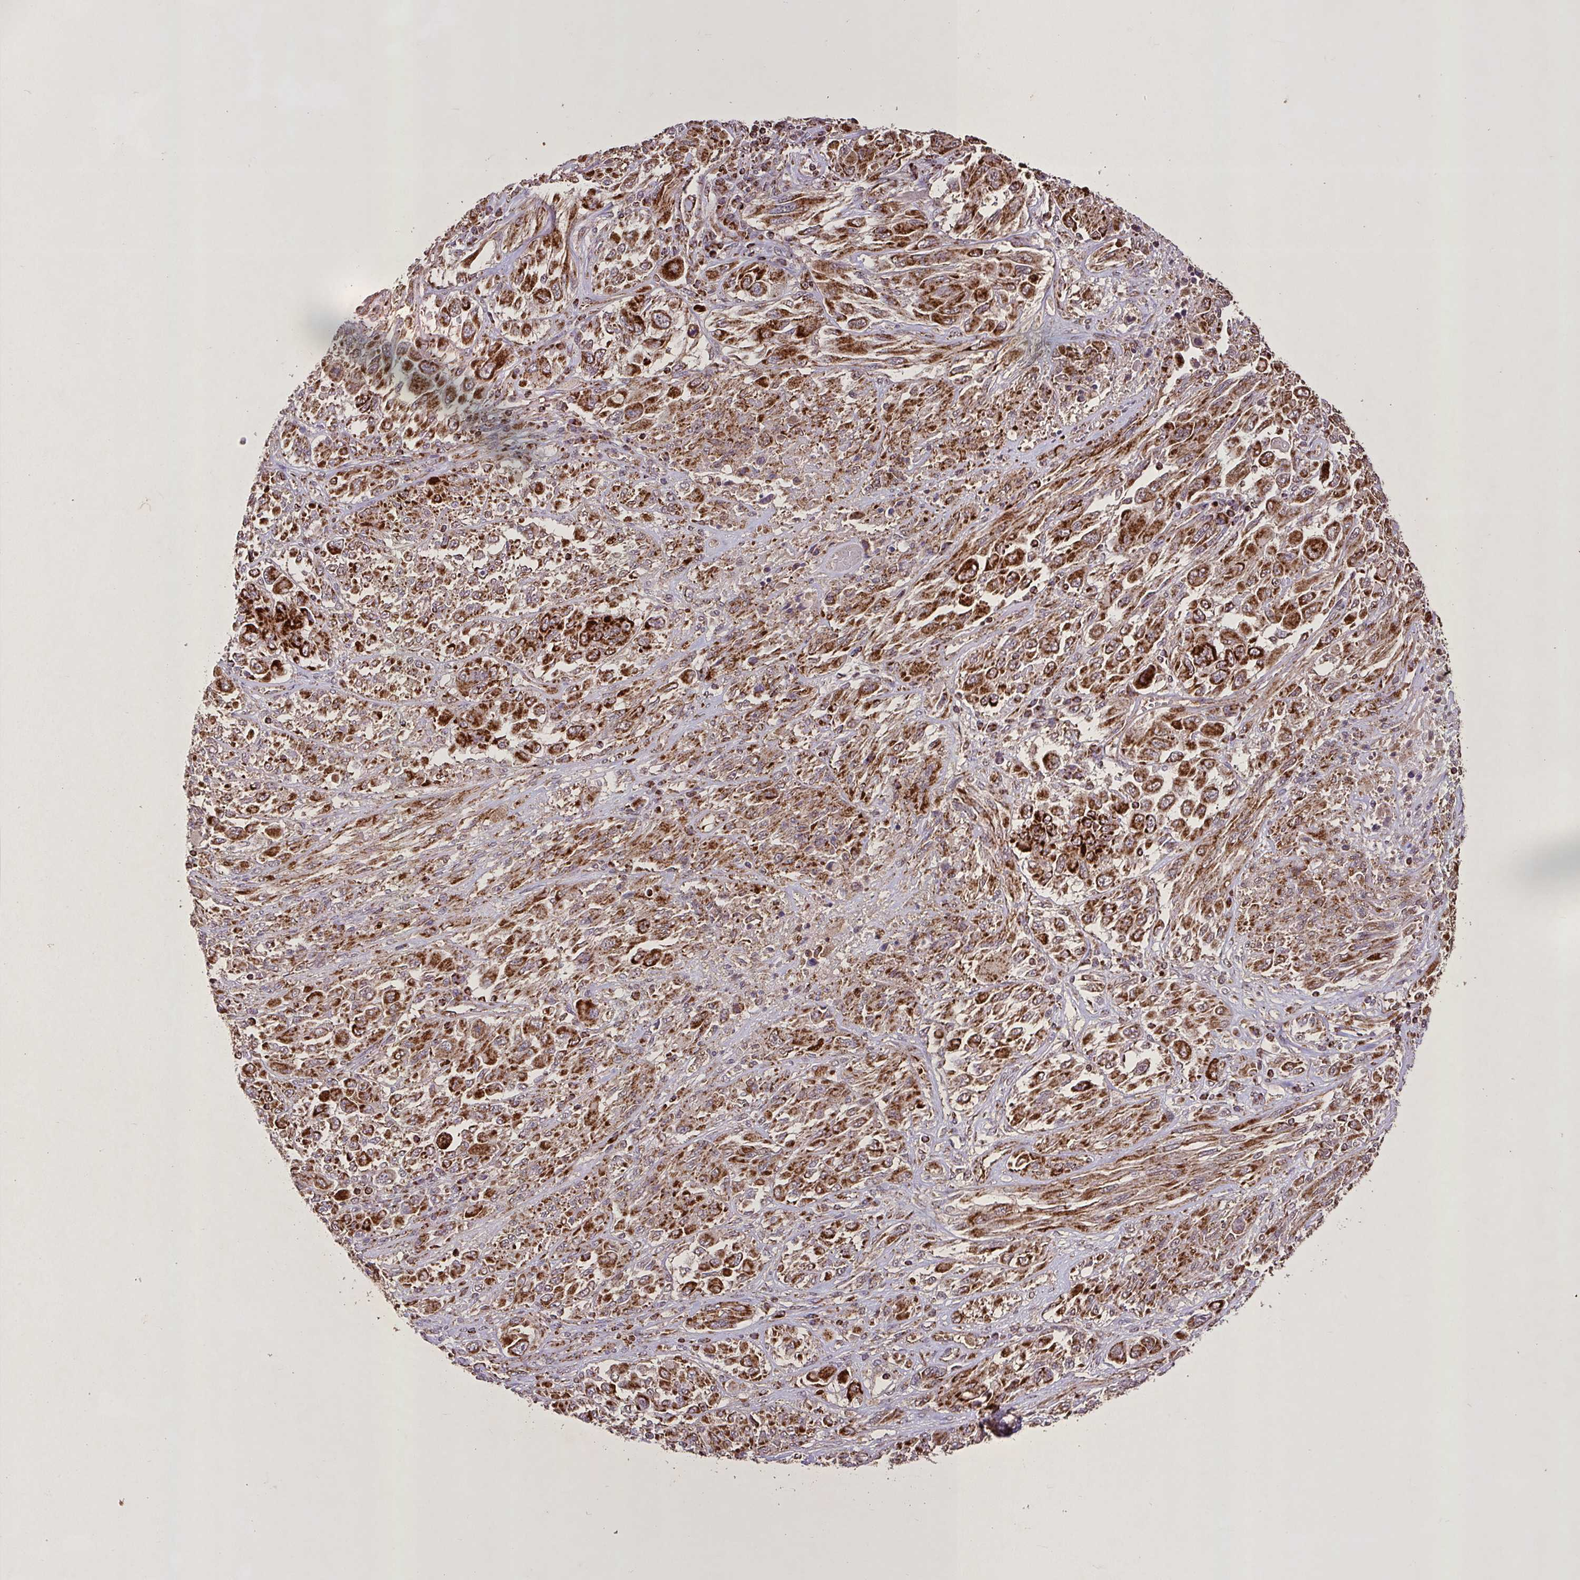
{"staining": {"intensity": "strong", "quantity": ">75%", "location": "cytoplasmic/membranous"}, "tissue": "melanoma", "cell_type": "Tumor cells", "image_type": "cancer", "snomed": [{"axis": "morphology", "description": "Malignant melanoma, NOS"}, {"axis": "topography", "description": "Skin"}], "caption": "Immunohistochemical staining of melanoma displays strong cytoplasmic/membranous protein positivity in about >75% of tumor cells.", "gene": "AGK", "patient": {"sex": "female", "age": 91}}